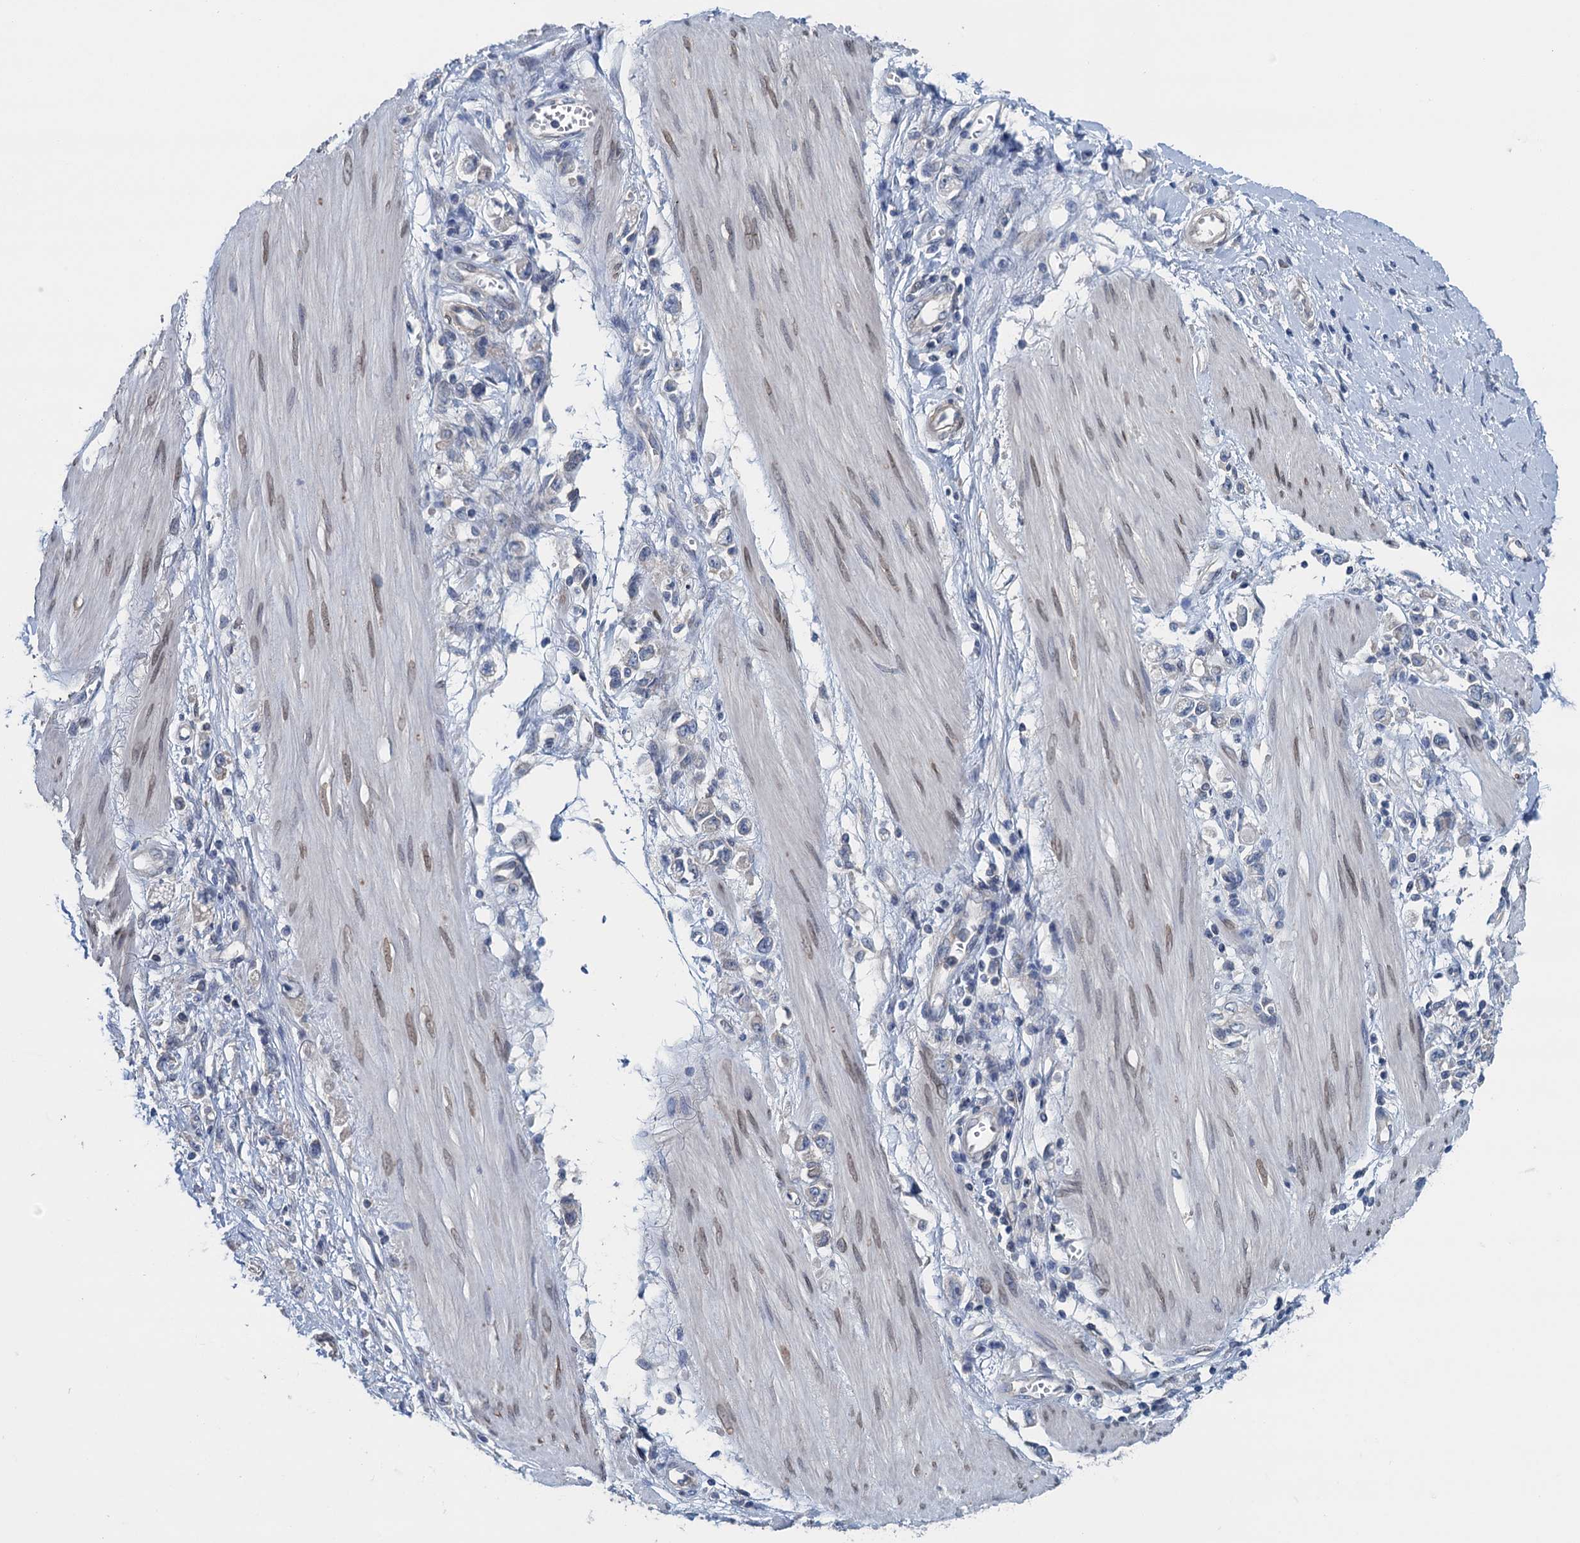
{"staining": {"intensity": "negative", "quantity": "none", "location": "none"}, "tissue": "stomach cancer", "cell_type": "Tumor cells", "image_type": "cancer", "snomed": [{"axis": "morphology", "description": "Adenocarcinoma, NOS"}, {"axis": "topography", "description": "Stomach"}], "caption": "Immunohistochemistry photomicrograph of neoplastic tissue: adenocarcinoma (stomach) stained with DAB (3,3'-diaminobenzidine) shows no significant protein positivity in tumor cells.", "gene": "CTU2", "patient": {"sex": "female", "age": 76}}